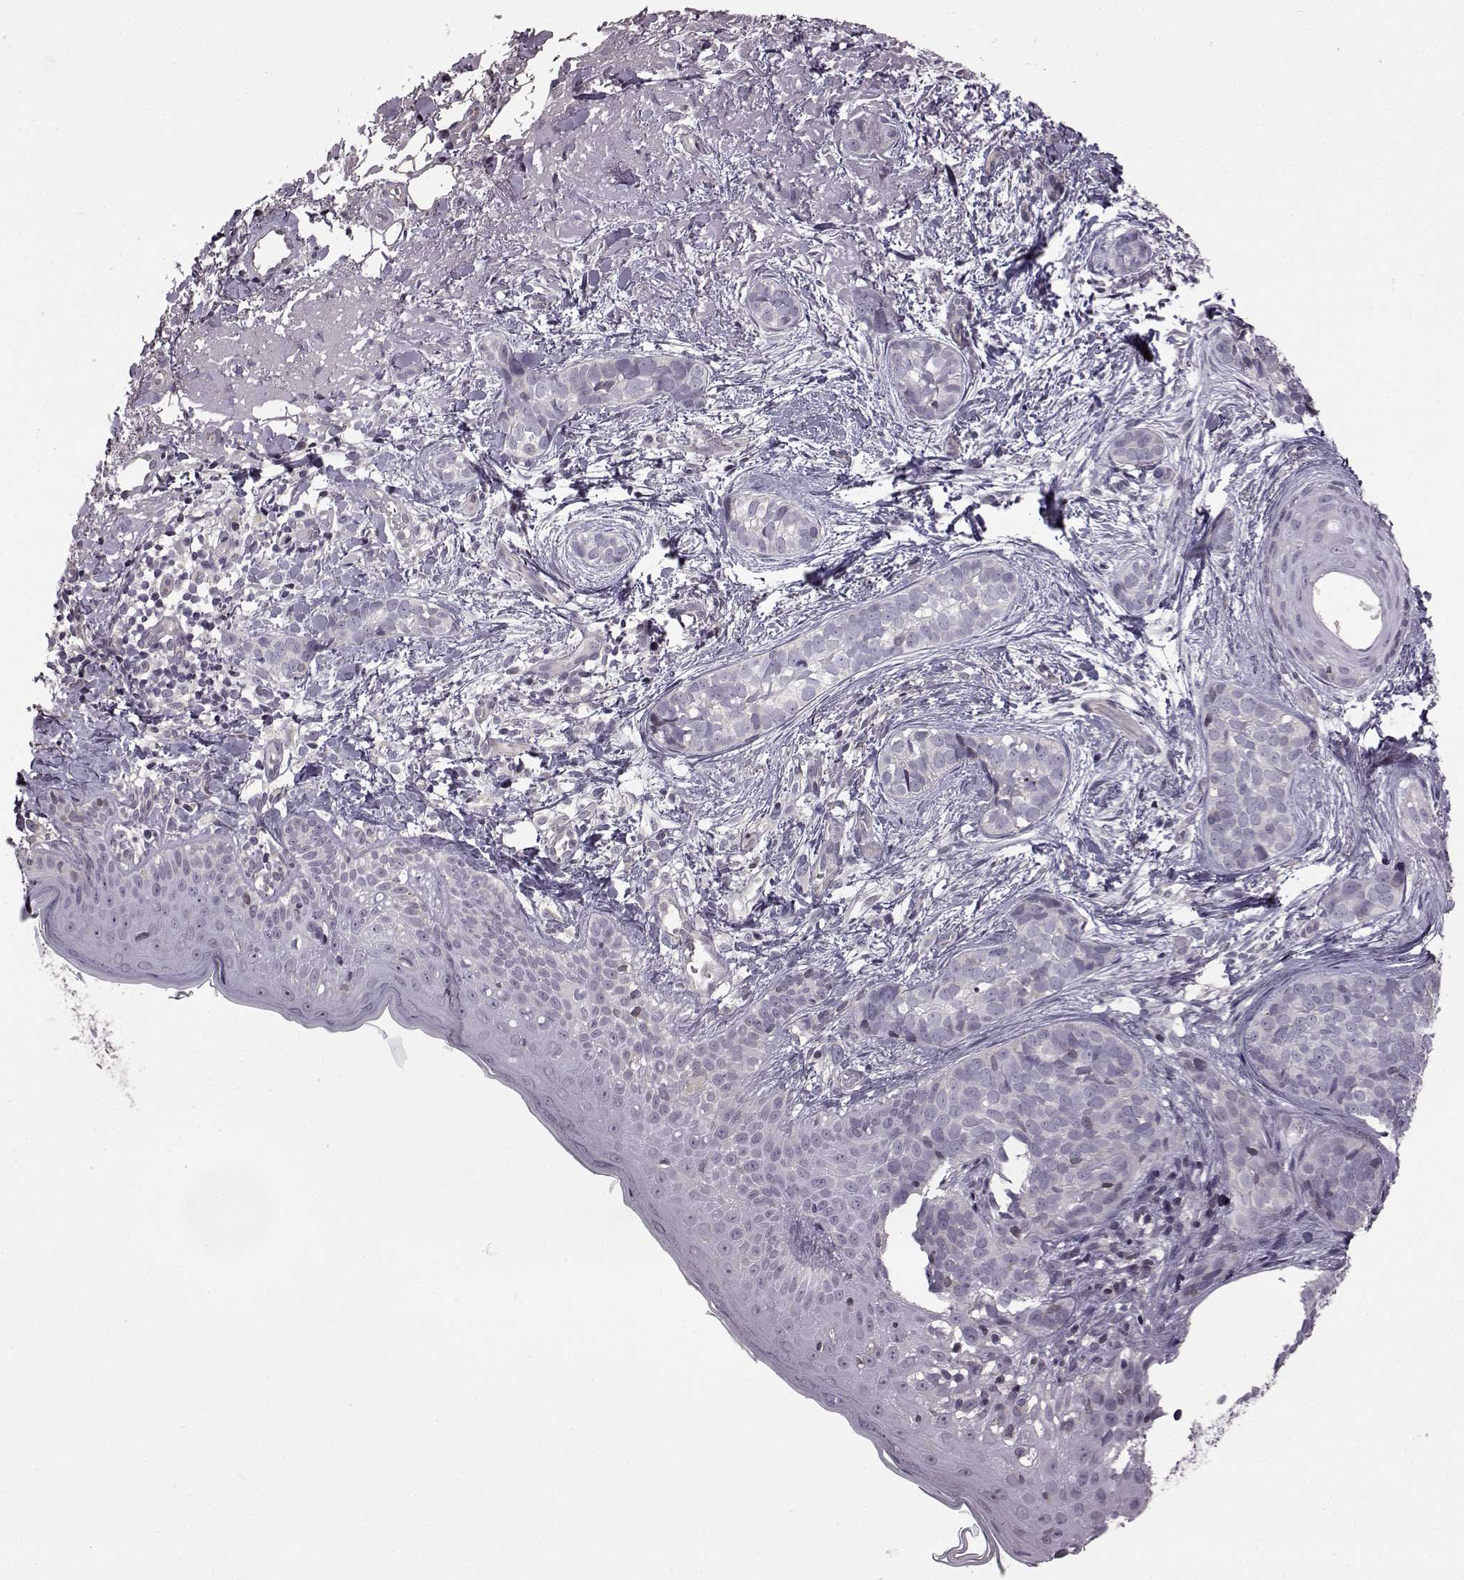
{"staining": {"intensity": "negative", "quantity": "none", "location": "none"}, "tissue": "skin cancer", "cell_type": "Tumor cells", "image_type": "cancer", "snomed": [{"axis": "morphology", "description": "Basal cell carcinoma"}, {"axis": "topography", "description": "Skin"}], "caption": "Tumor cells are negative for protein expression in human skin basal cell carcinoma.", "gene": "GAL", "patient": {"sex": "male", "age": 87}}